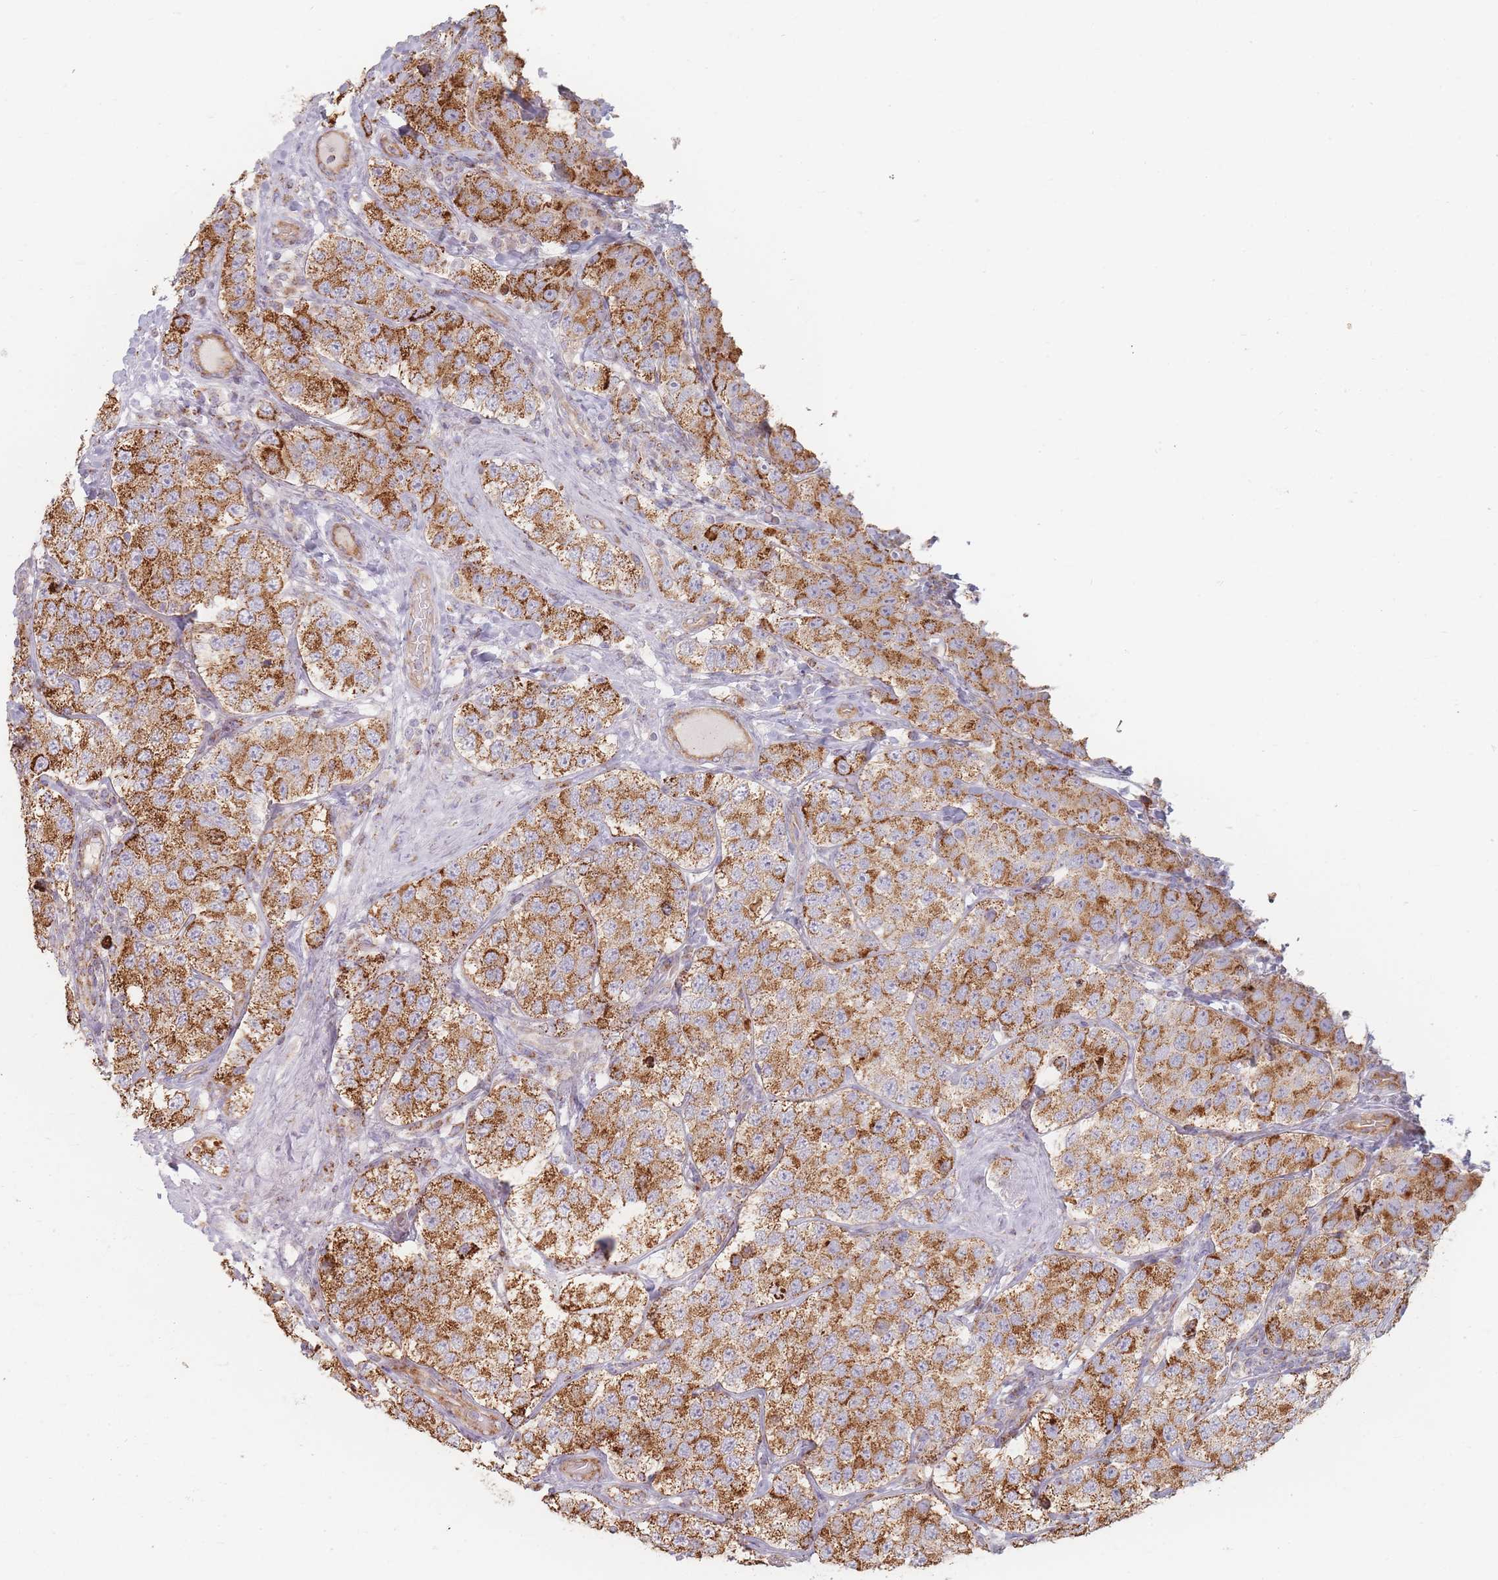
{"staining": {"intensity": "moderate", "quantity": ">75%", "location": "cytoplasmic/membranous"}, "tissue": "testis cancer", "cell_type": "Tumor cells", "image_type": "cancer", "snomed": [{"axis": "morphology", "description": "Seminoma, NOS"}, {"axis": "topography", "description": "Testis"}], "caption": "Human testis cancer stained with a brown dye demonstrates moderate cytoplasmic/membranous positive positivity in approximately >75% of tumor cells.", "gene": "ESRP2", "patient": {"sex": "male", "age": 34}}